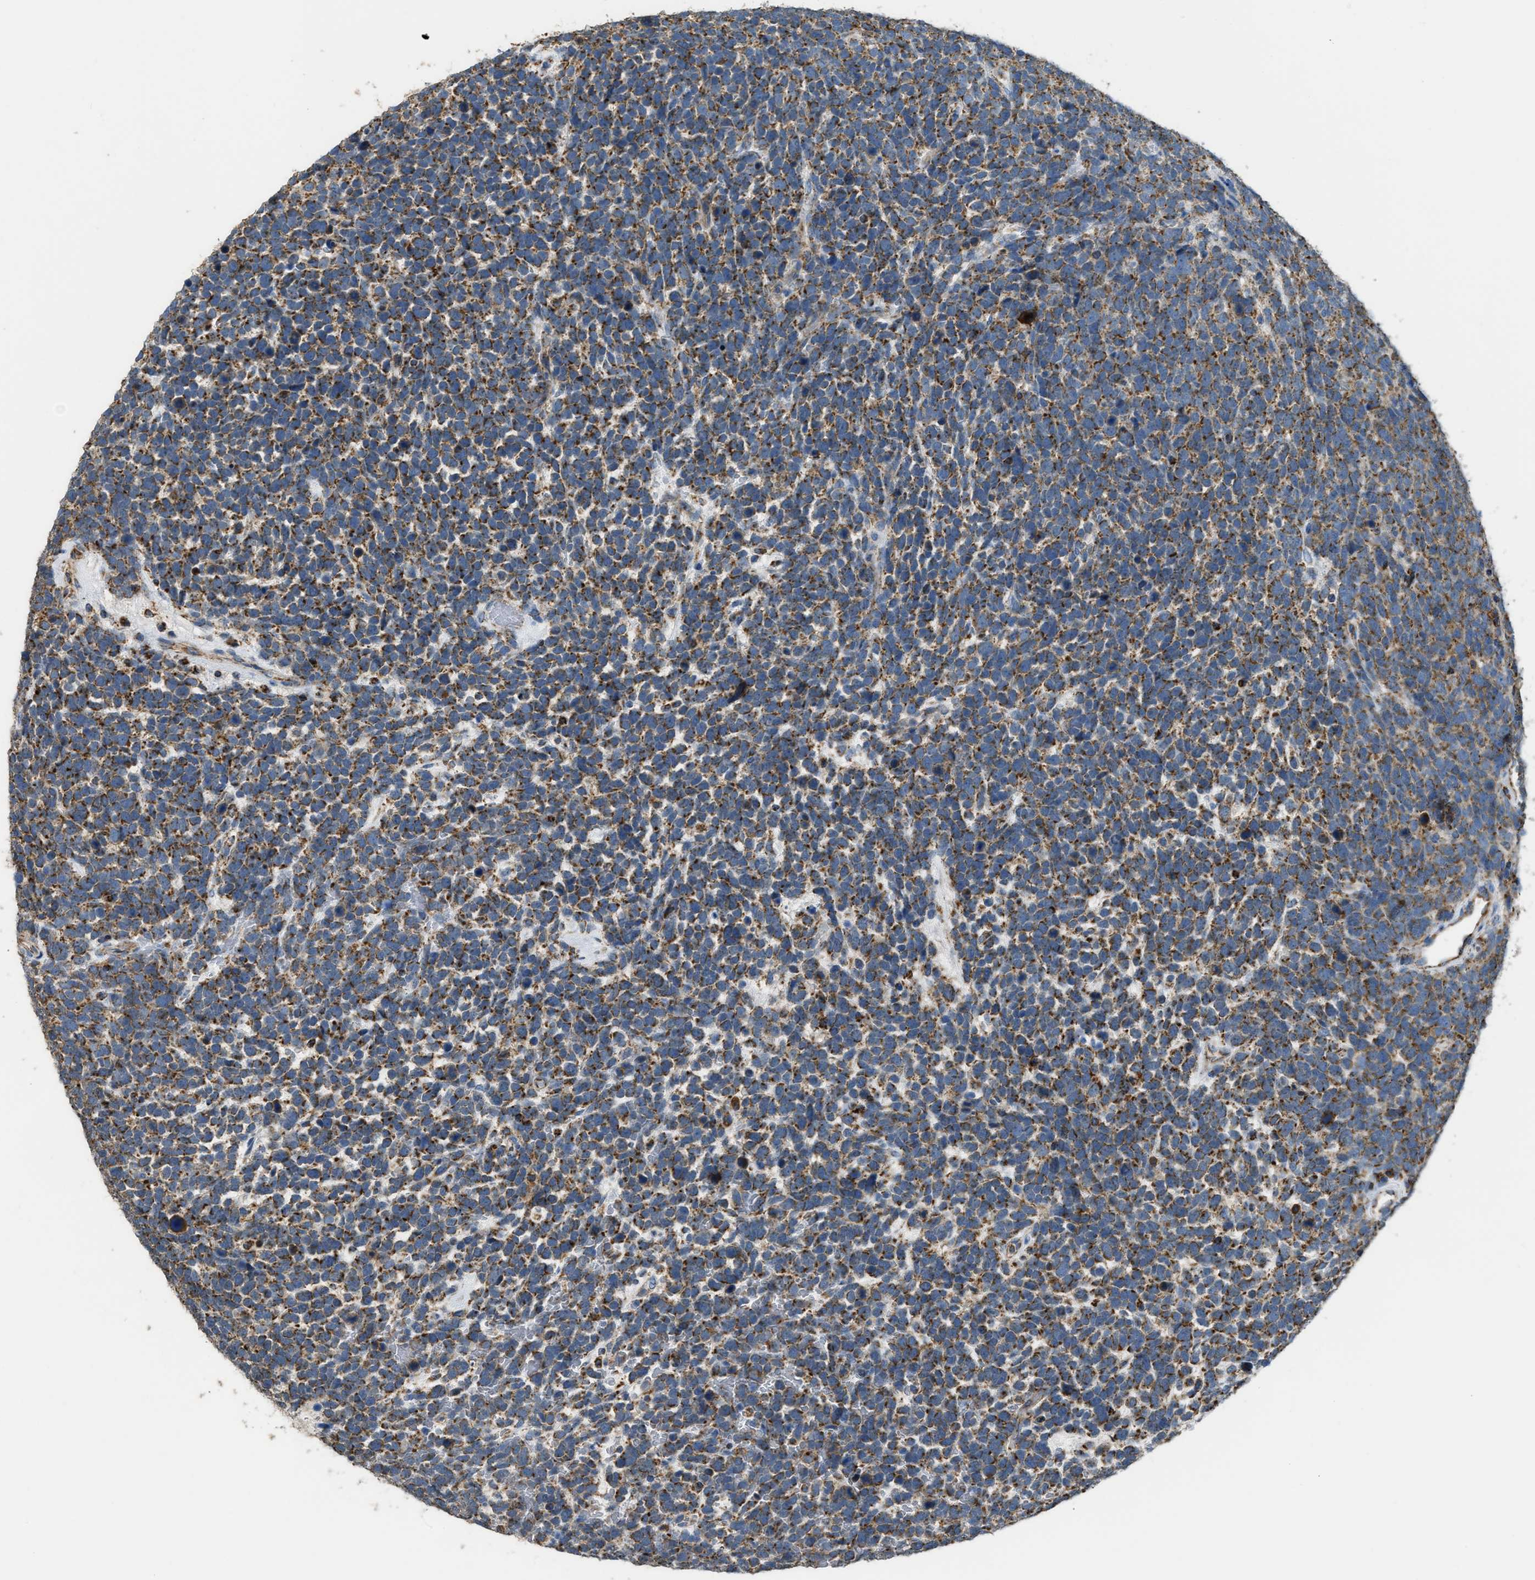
{"staining": {"intensity": "moderate", "quantity": ">75%", "location": "cytoplasmic/membranous"}, "tissue": "urothelial cancer", "cell_type": "Tumor cells", "image_type": "cancer", "snomed": [{"axis": "morphology", "description": "Urothelial carcinoma, High grade"}, {"axis": "topography", "description": "Urinary bladder"}], "caption": "Immunohistochemical staining of human high-grade urothelial carcinoma reveals medium levels of moderate cytoplasmic/membranous positivity in about >75% of tumor cells. Using DAB (brown) and hematoxylin (blue) stains, captured at high magnification using brightfield microscopy.", "gene": "ETFB", "patient": {"sex": "female", "age": 82}}